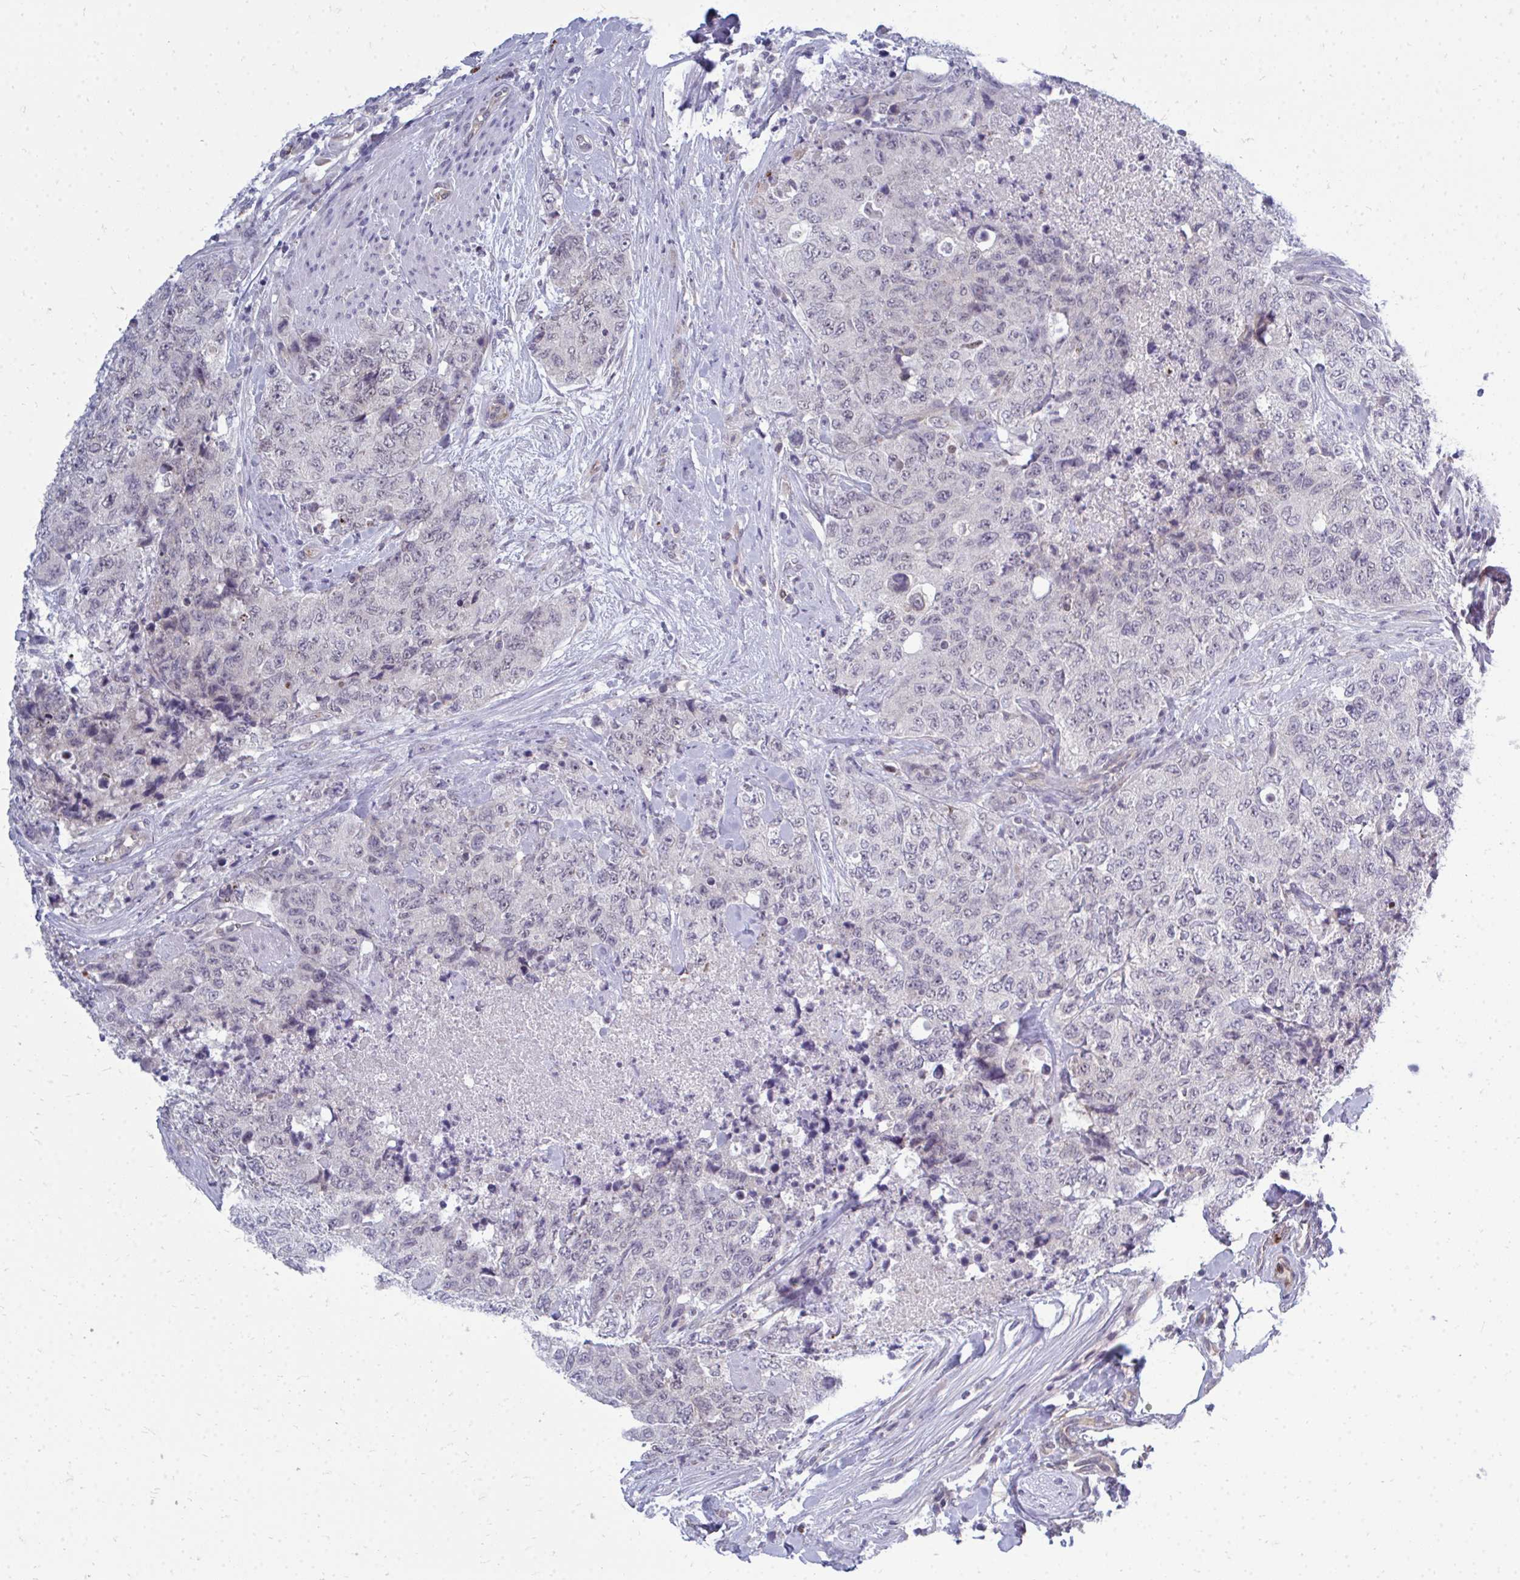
{"staining": {"intensity": "negative", "quantity": "none", "location": "none"}, "tissue": "urothelial cancer", "cell_type": "Tumor cells", "image_type": "cancer", "snomed": [{"axis": "morphology", "description": "Urothelial carcinoma, High grade"}, {"axis": "topography", "description": "Urinary bladder"}], "caption": "Protein analysis of urothelial cancer reveals no significant staining in tumor cells.", "gene": "ACSL5", "patient": {"sex": "female", "age": 78}}